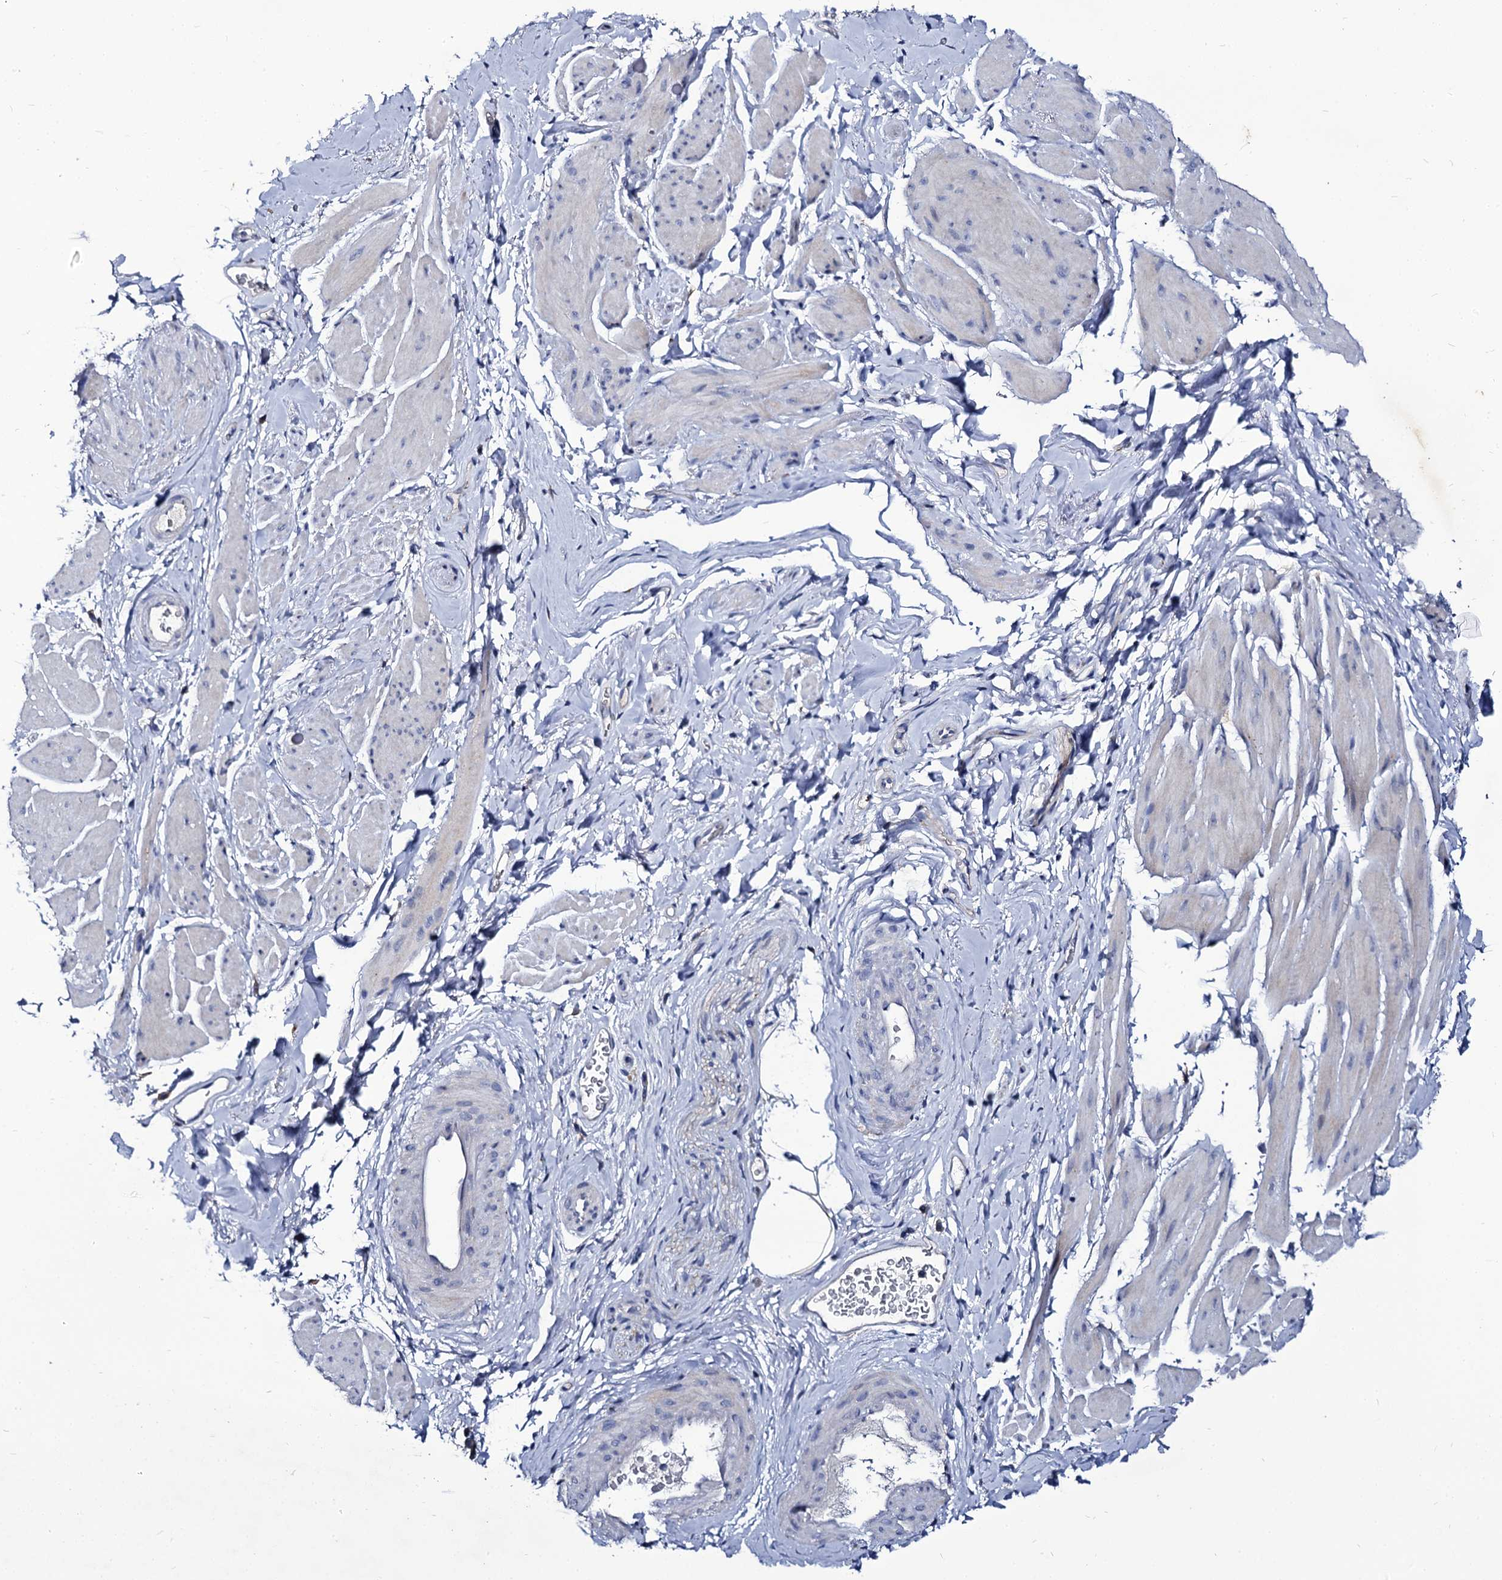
{"staining": {"intensity": "negative", "quantity": "none", "location": "none"}, "tissue": "smooth muscle", "cell_type": "Smooth muscle cells", "image_type": "normal", "snomed": [{"axis": "morphology", "description": "Normal tissue, NOS"}, {"axis": "topography", "description": "Smooth muscle"}, {"axis": "topography", "description": "Peripheral nerve tissue"}], "caption": "IHC photomicrograph of normal smooth muscle: human smooth muscle stained with DAB (3,3'-diaminobenzidine) exhibits no significant protein expression in smooth muscle cells.", "gene": "PANX2", "patient": {"sex": "male", "age": 69}}